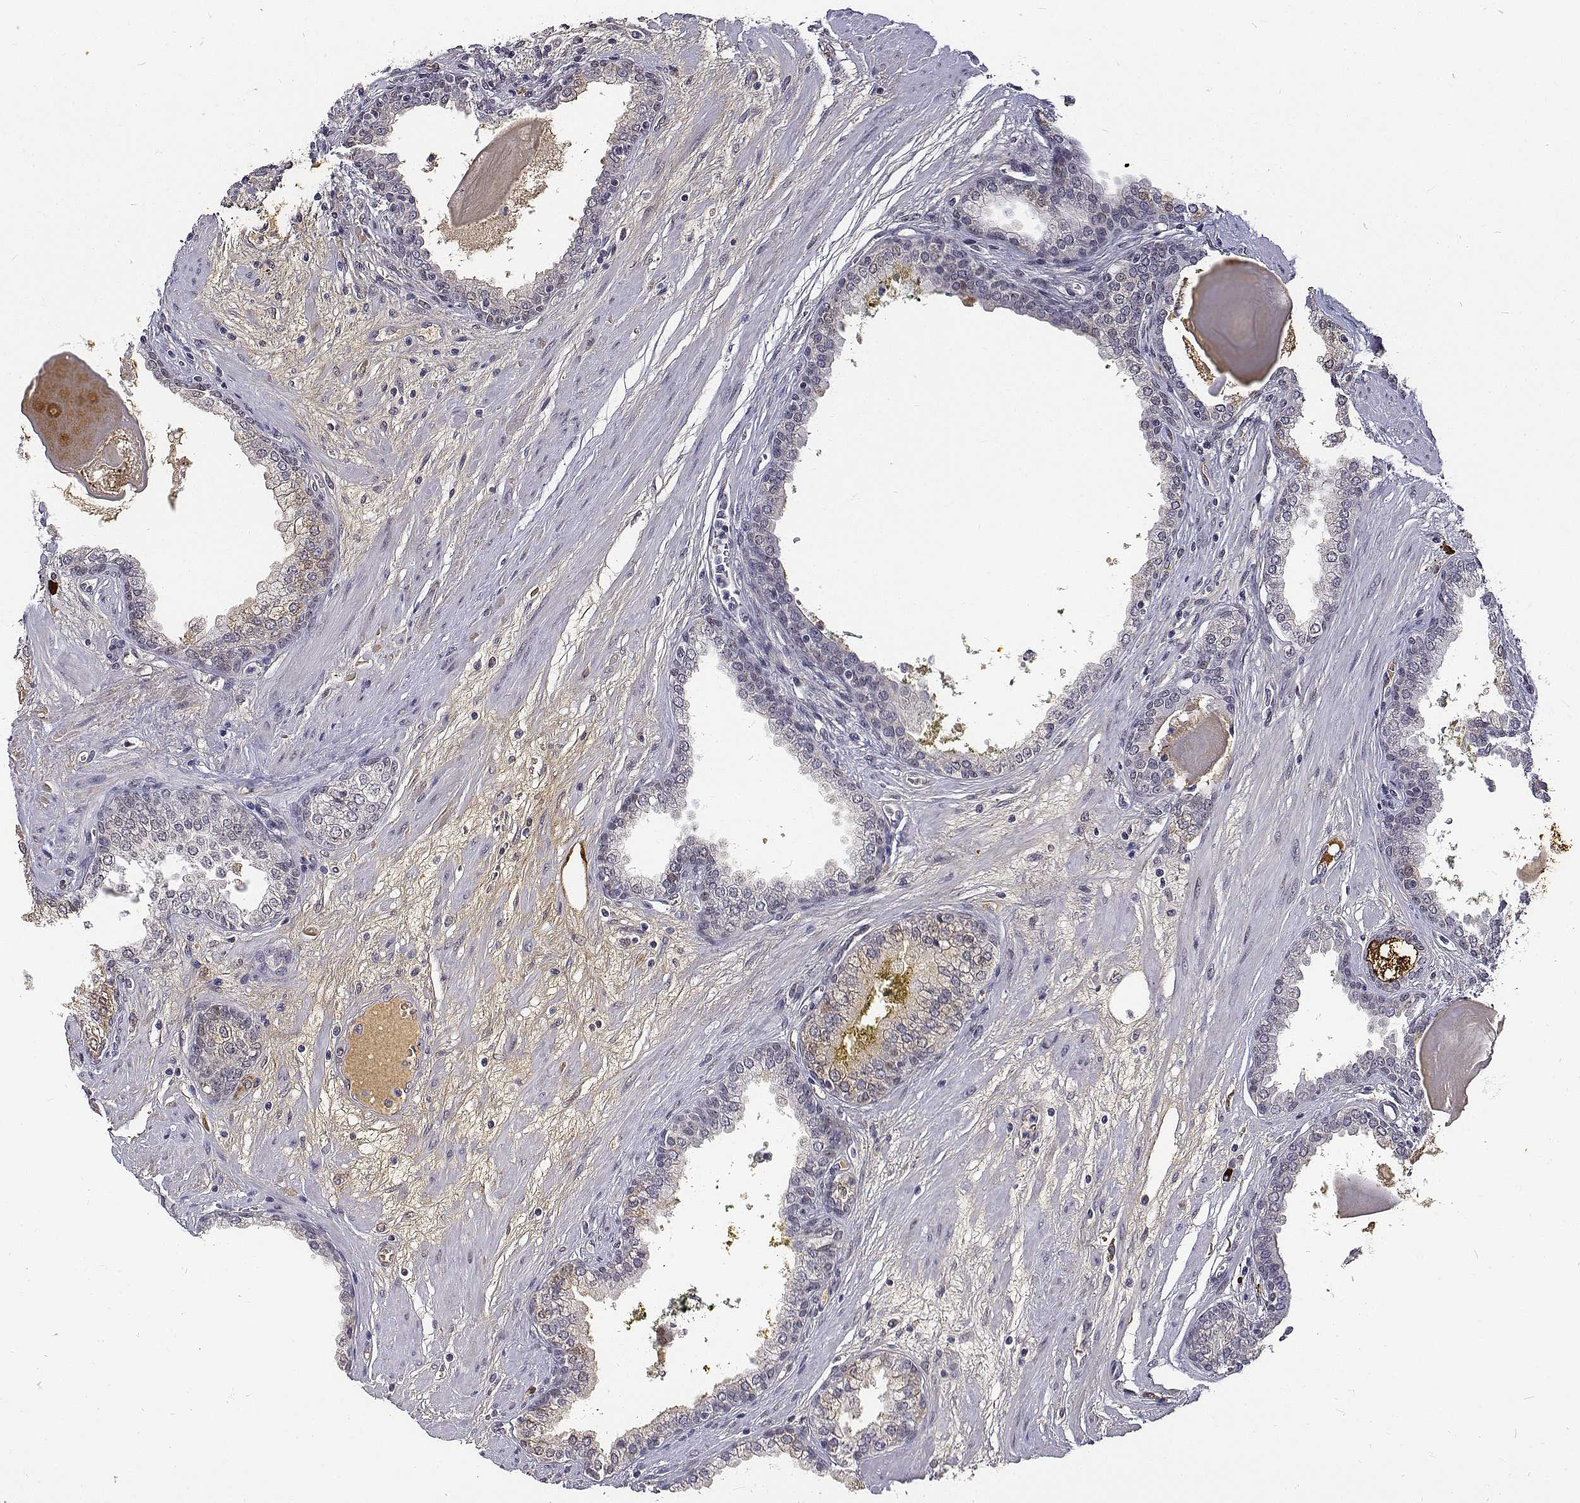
{"staining": {"intensity": "negative", "quantity": "none", "location": "none"}, "tissue": "prostate cancer", "cell_type": "Tumor cells", "image_type": "cancer", "snomed": [{"axis": "morphology", "description": "Adenocarcinoma, Low grade"}, {"axis": "topography", "description": "Prostate"}], "caption": "Tumor cells show no significant positivity in prostate cancer.", "gene": "ATRX", "patient": {"sex": "male", "age": 64}}